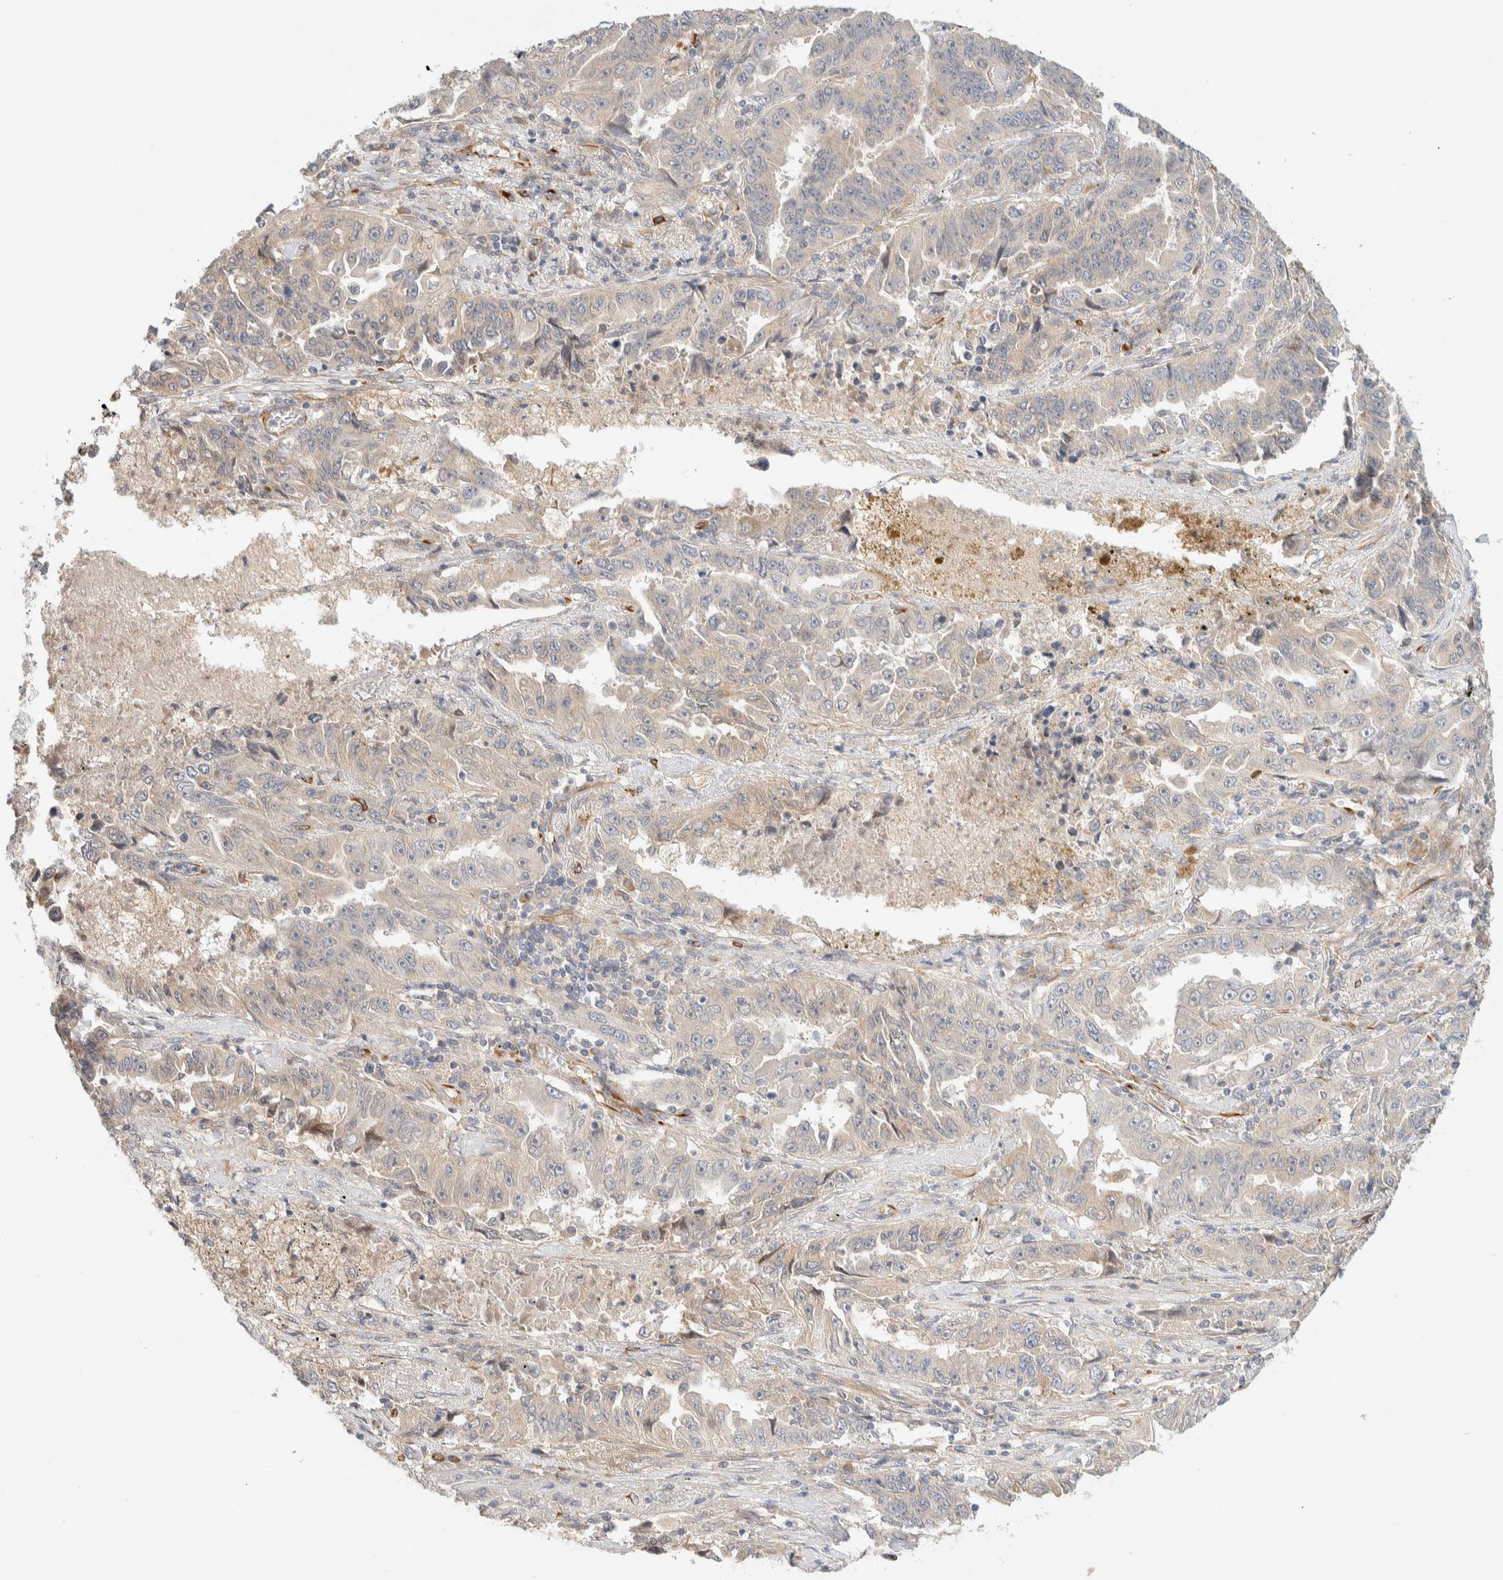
{"staining": {"intensity": "weak", "quantity": "<25%", "location": "cytoplasmic/membranous"}, "tissue": "lung cancer", "cell_type": "Tumor cells", "image_type": "cancer", "snomed": [{"axis": "morphology", "description": "Adenocarcinoma, NOS"}, {"axis": "topography", "description": "Lung"}], "caption": "Lung adenocarcinoma was stained to show a protein in brown. There is no significant positivity in tumor cells.", "gene": "FAT1", "patient": {"sex": "female", "age": 51}}